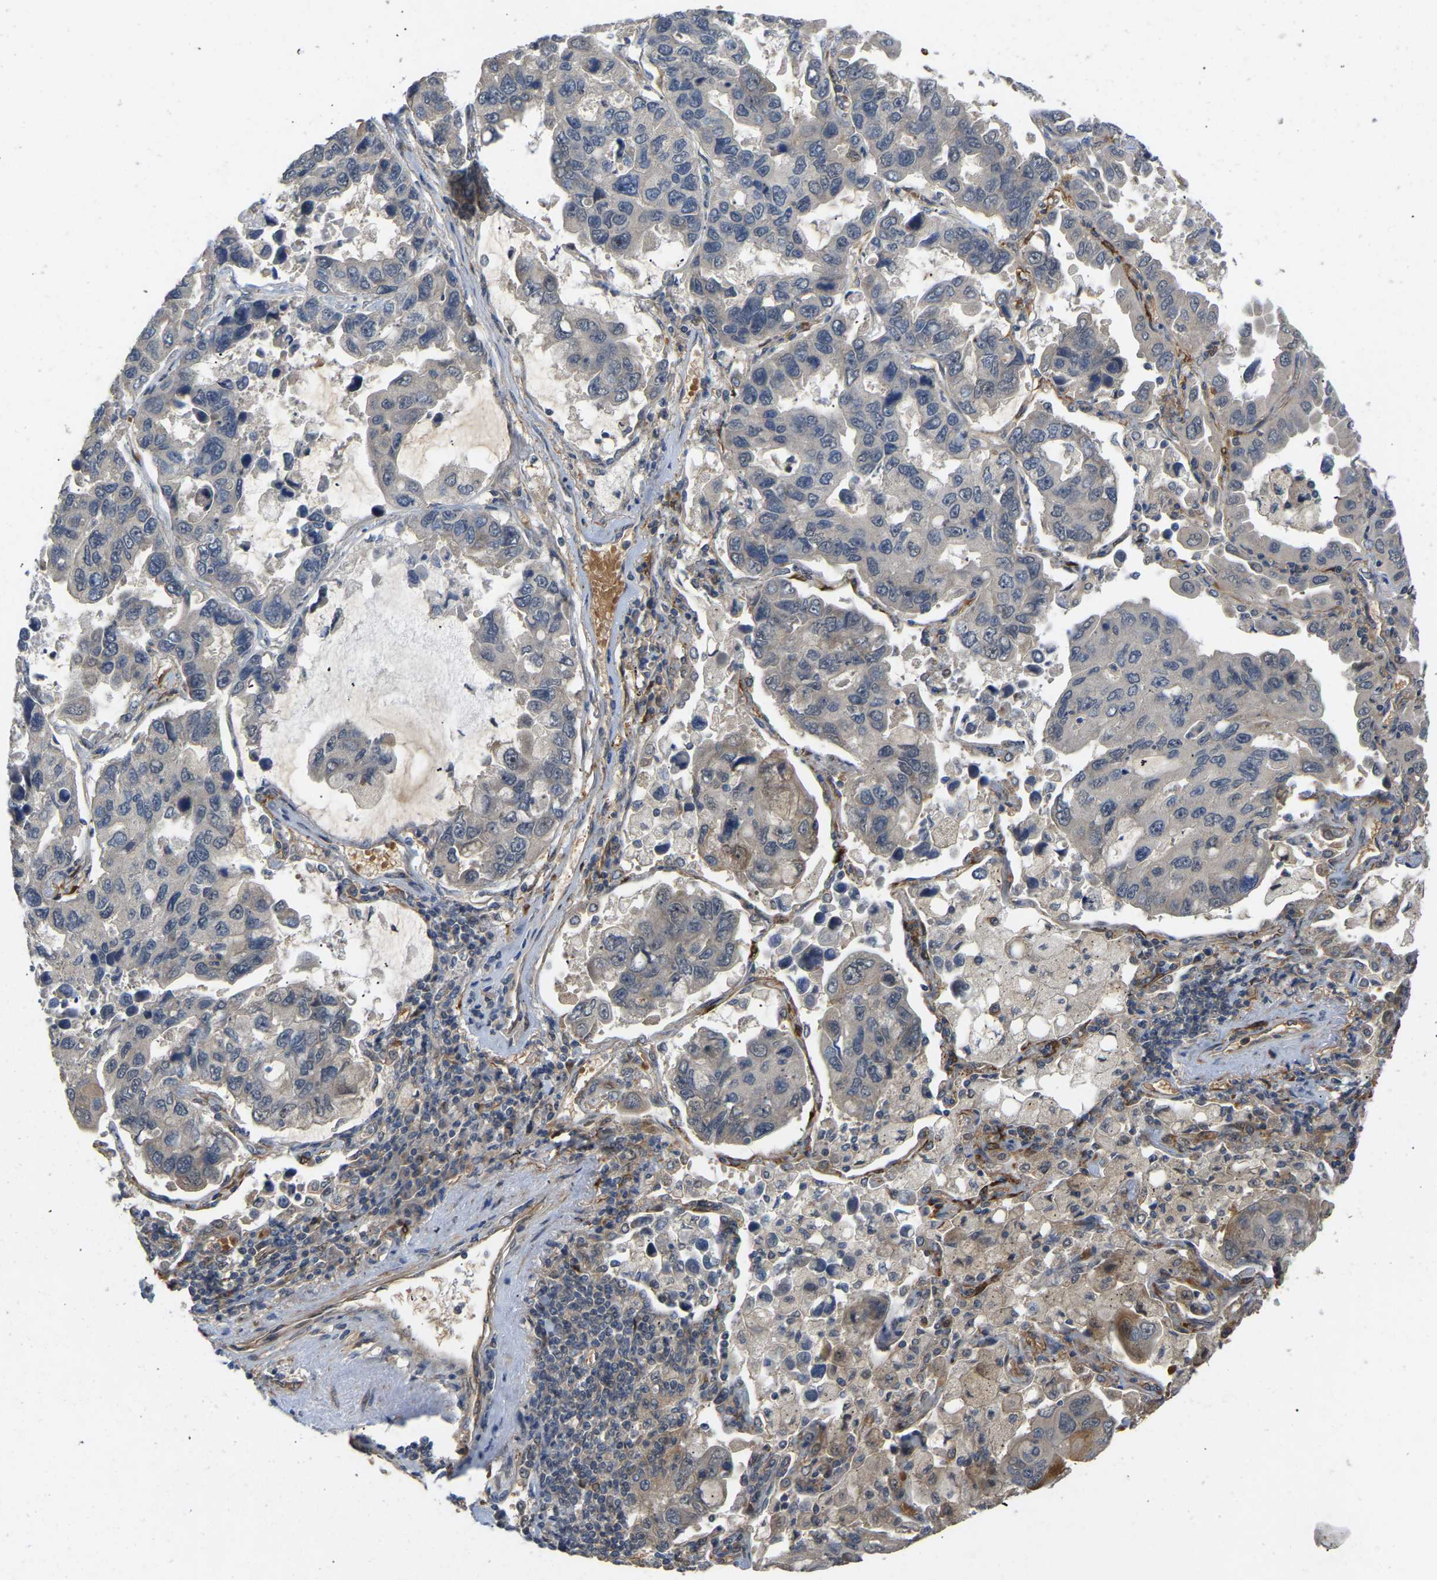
{"staining": {"intensity": "negative", "quantity": "none", "location": "none"}, "tissue": "lung cancer", "cell_type": "Tumor cells", "image_type": "cancer", "snomed": [{"axis": "morphology", "description": "Adenocarcinoma, NOS"}, {"axis": "topography", "description": "Lung"}], "caption": "IHC micrograph of human lung cancer (adenocarcinoma) stained for a protein (brown), which displays no positivity in tumor cells.", "gene": "LIMK2", "patient": {"sex": "male", "age": 64}}